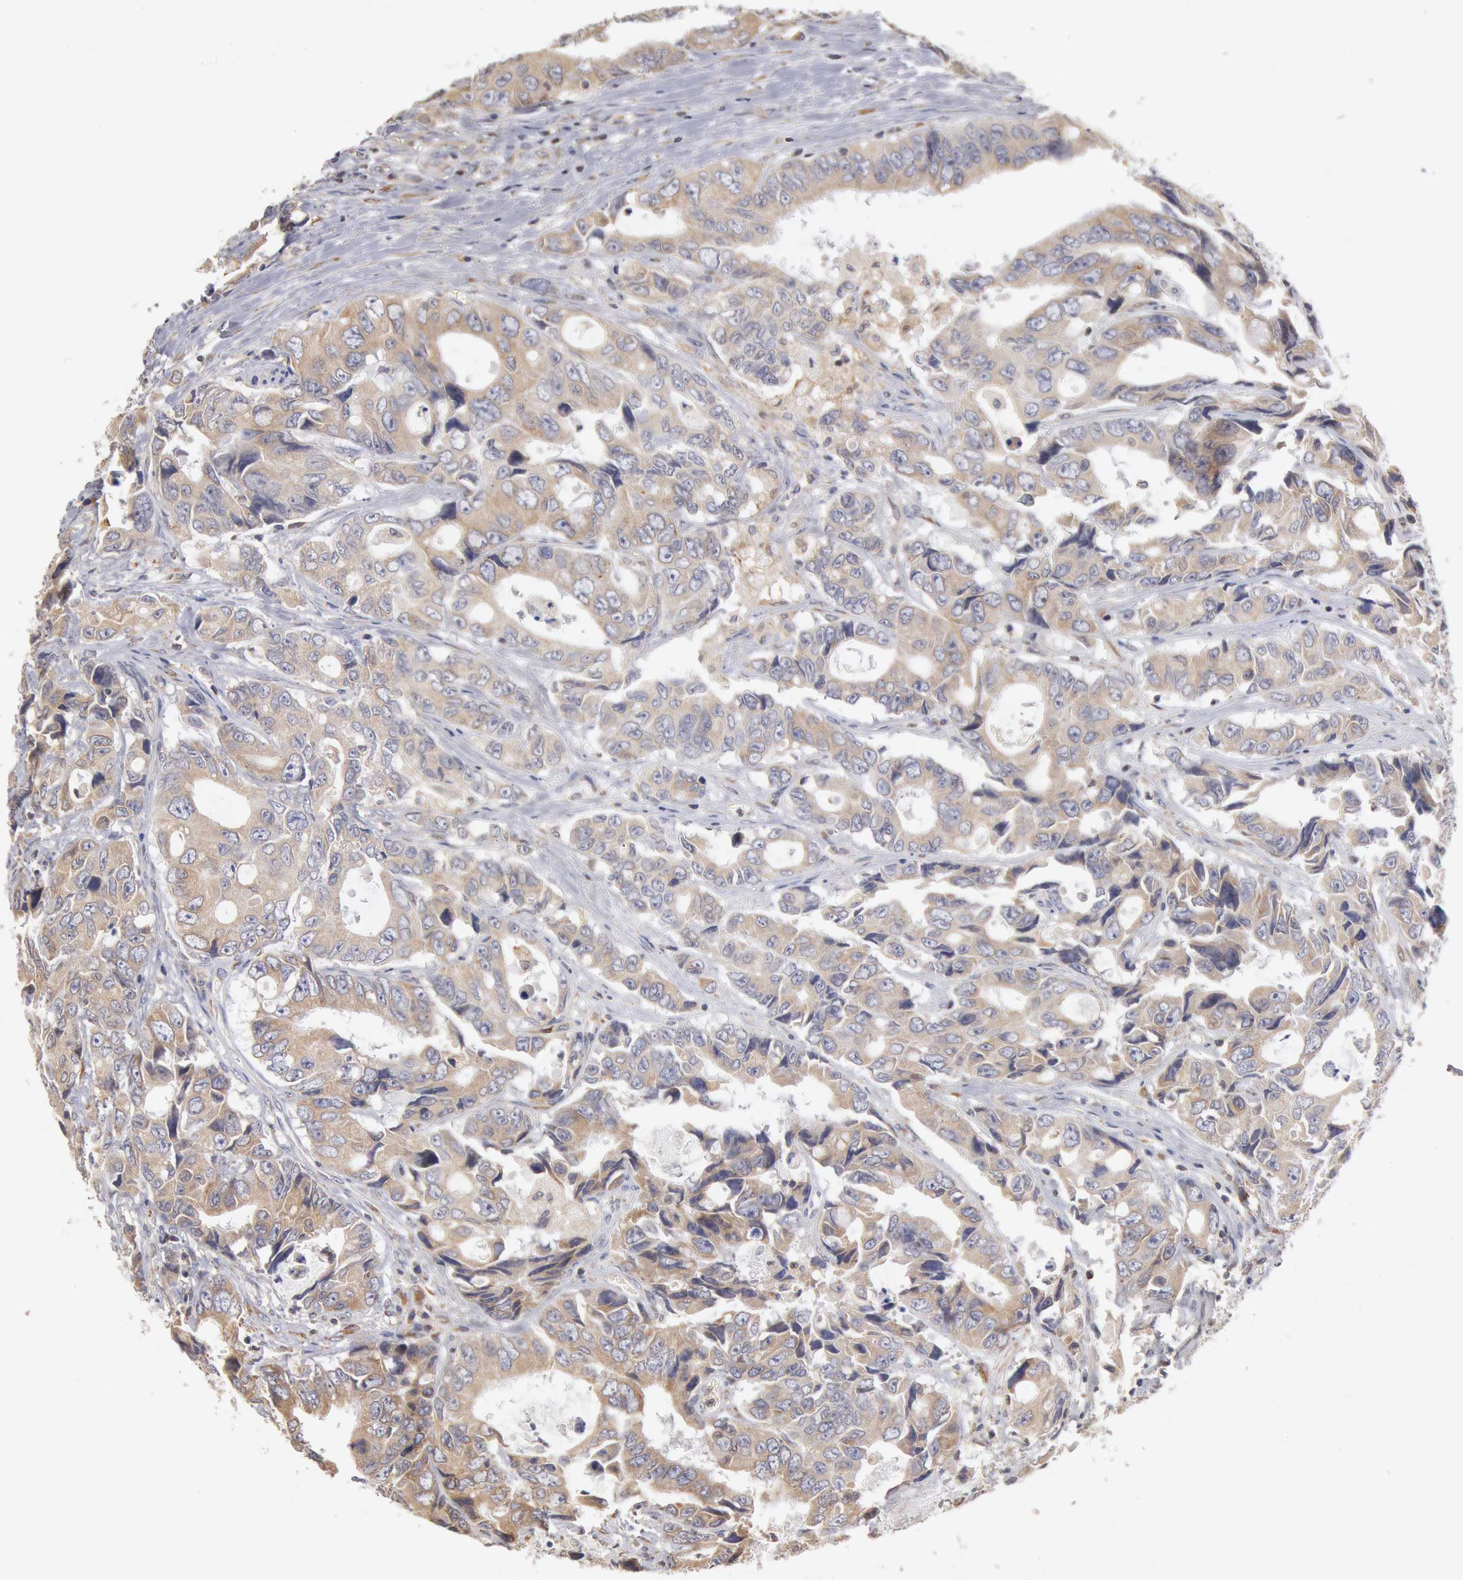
{"staining": {"intensity": "weak", "quantity": "25%-75%", "location": "cytoplasmic/membranous"}, "tissue": "colorectal cancer", "cell_type": "Tumor cells", "image_type": "cancer", "snomed": [{"axis": "morphology", "description": "Adenocarcinoma, NOS"}, {"axis": "topography", "description": "Rectum"}], "caption": "Adenocarcinoma (colorectal) stained with a brown dye displays weak cytoplasmic/membranous positive positivity in about 25%-75% of tumor cells.", "gene": "OSBPL8", "patient": {"sex": "female", "age": 67}}